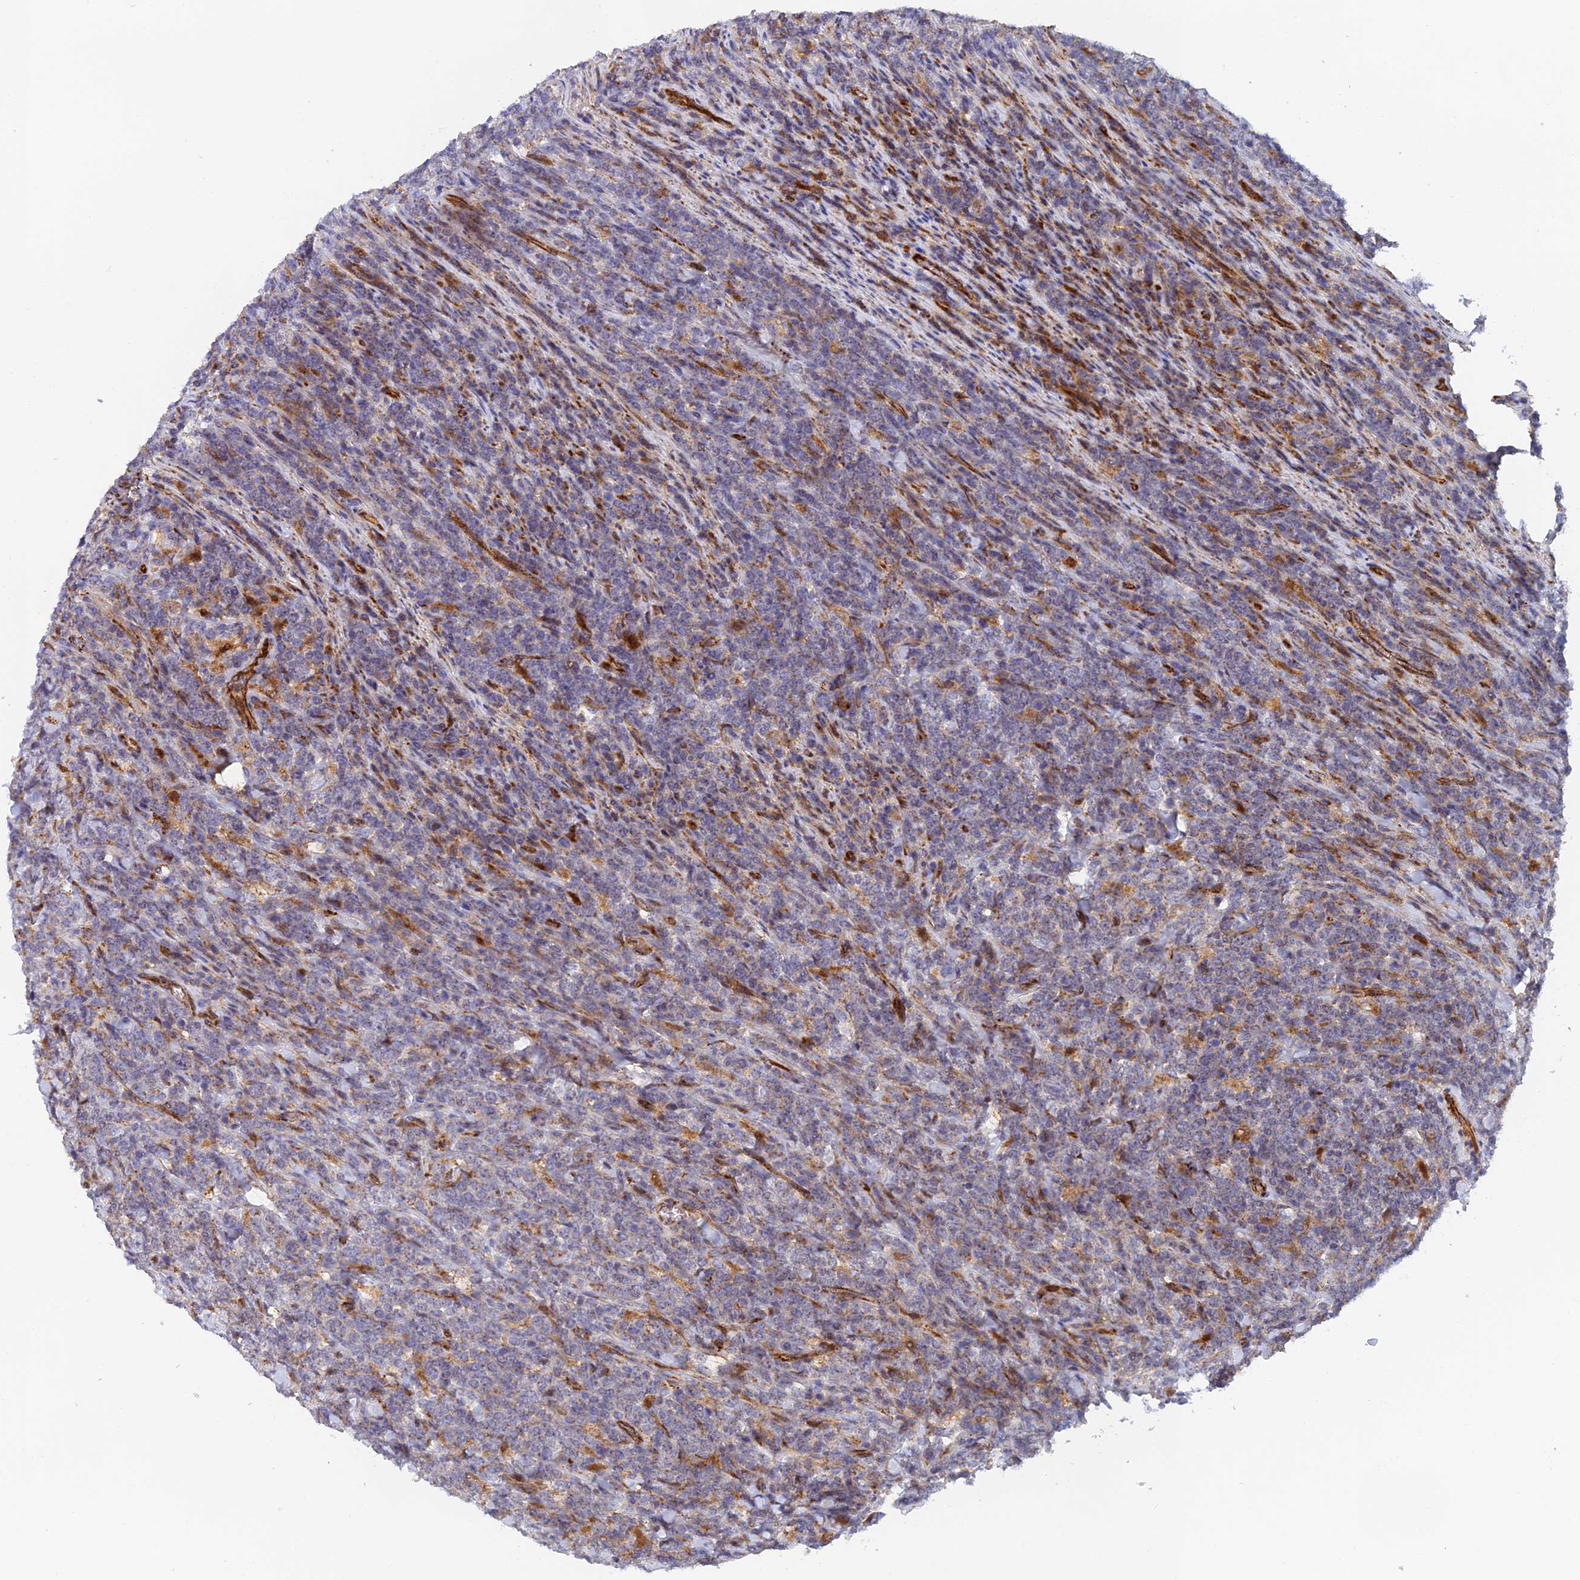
{"staining": {"intensity": "weak", "quantity": "<25%", "location": "cytoplasmic/membranous"}, "tissue": "lymphoma", "cell_type": "Tumor cells", "image_type": "cancer", "snomed": [{"axis": "morphology", "description": "Malignant lymphoma, non-Hodgkin's type, High grade"}, {"axis": "topography", "description": "Small intestine"}], "caption": "Tumor cells show no significant staining in malignant lymphoma, non-Hodgkin's type (high-grade). (Stains: DAB IHC with hematoxylin counter stain, Microscopy: brightfield microscopy at high magnification).", "gene": "PPP2R3C", "patient": {"sex": "male", "age": 8}}